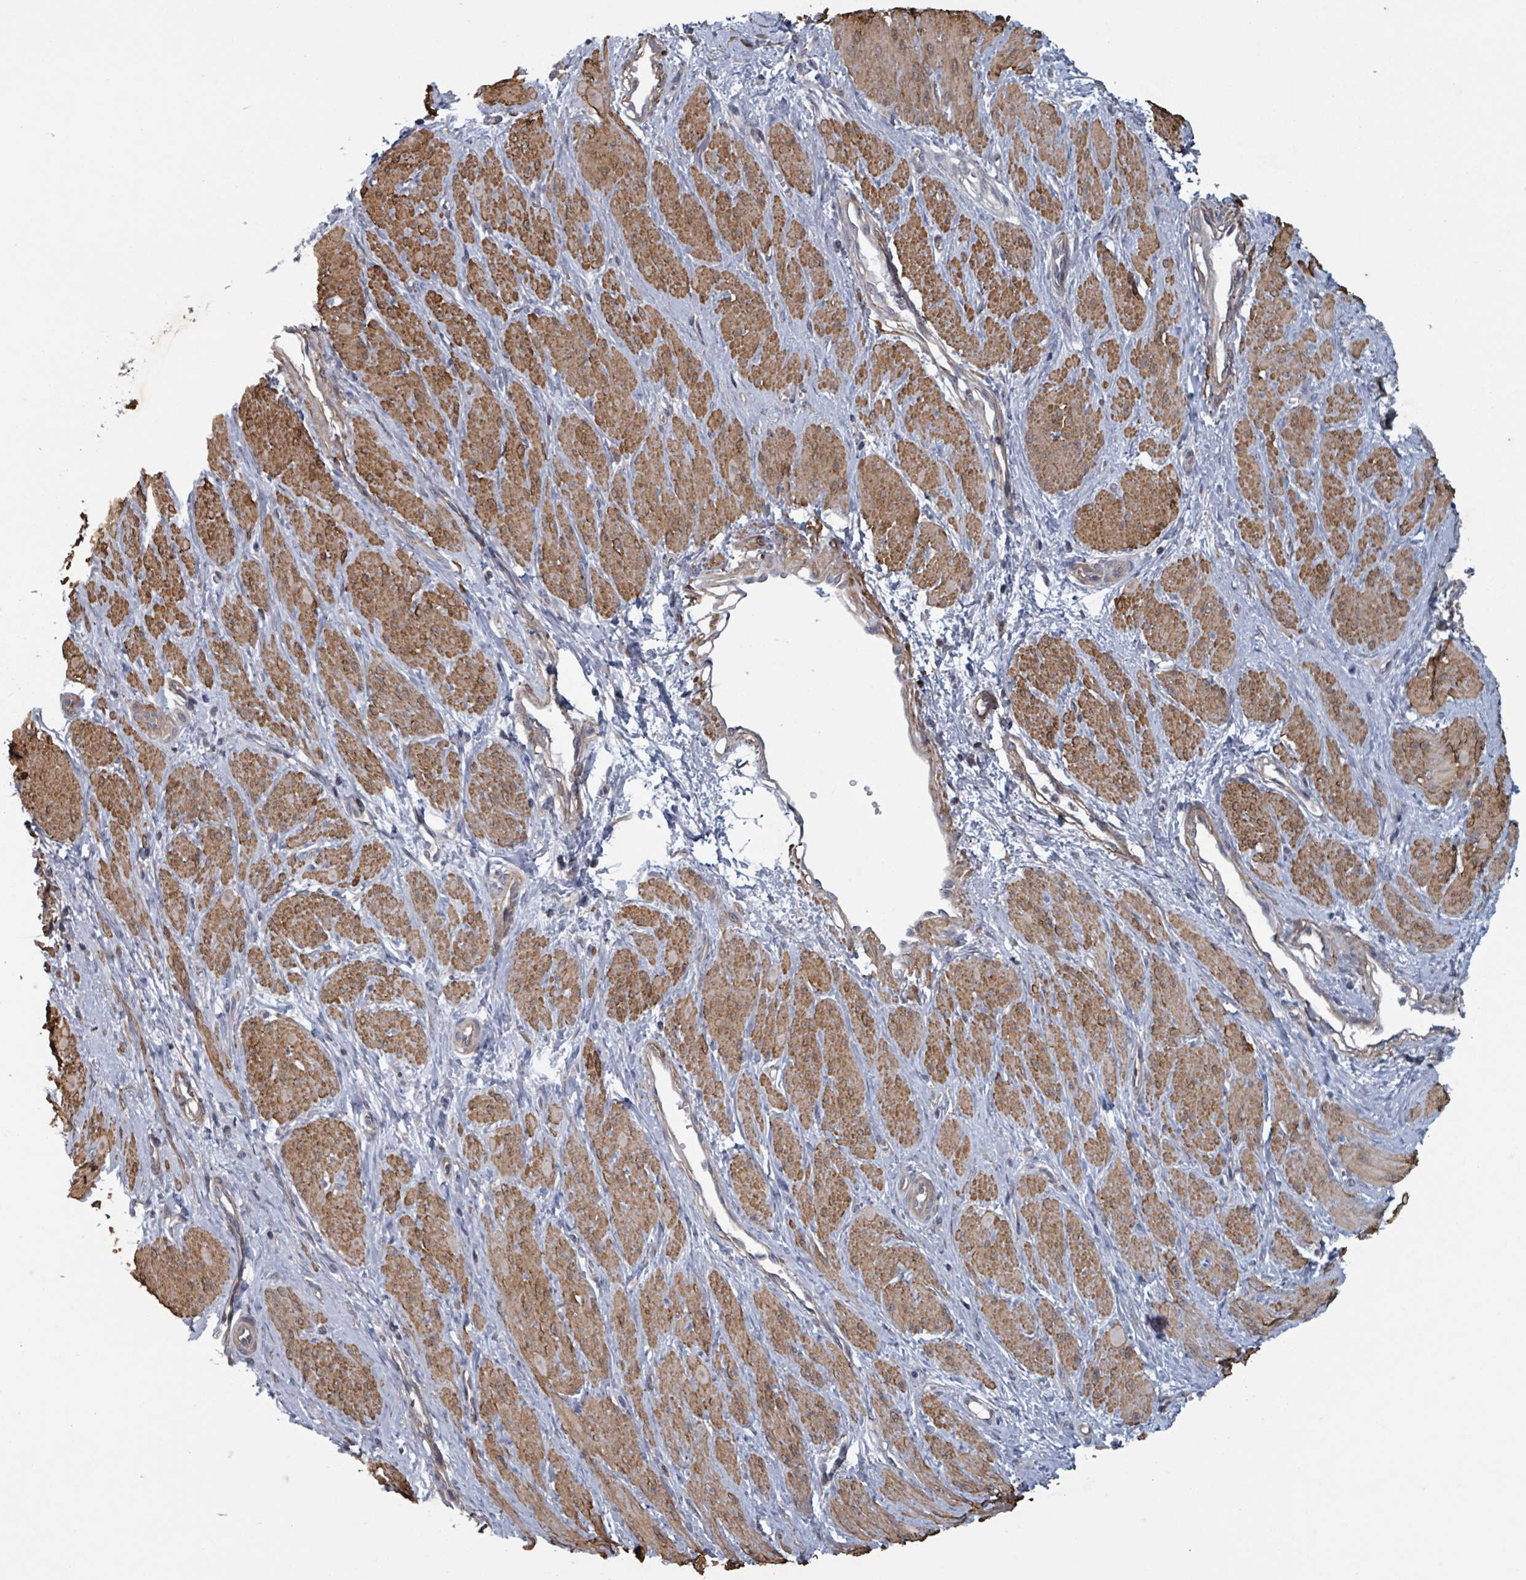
{"staining": {"intensity": "moderate", "quantity": "25%-75%", "location": "cytoplasmic/membranous"}, "tissue": "smooth muscle", "cell_type": "Smooth muscle cells", "image_type": "normal", "snomed": [{"axis": "morphology", "description": "Normal tissue, NOS"}, {"axis": "topography", "description": "Smooth muscle"}, {"axis": "topography", "description": "Uterus"}], "caption": "Immunohistochemistry of unremarkable smooth muscle exhibits medium levels of moderate cytoplasmic/membranous positivity in approximately 25%-75% of smooth muscle cells. (brown staining indicates protein expression, while blue staining denotes nuclei).", "gene": "ADCK1", "patient": {"sex": "female", "age": 39}}